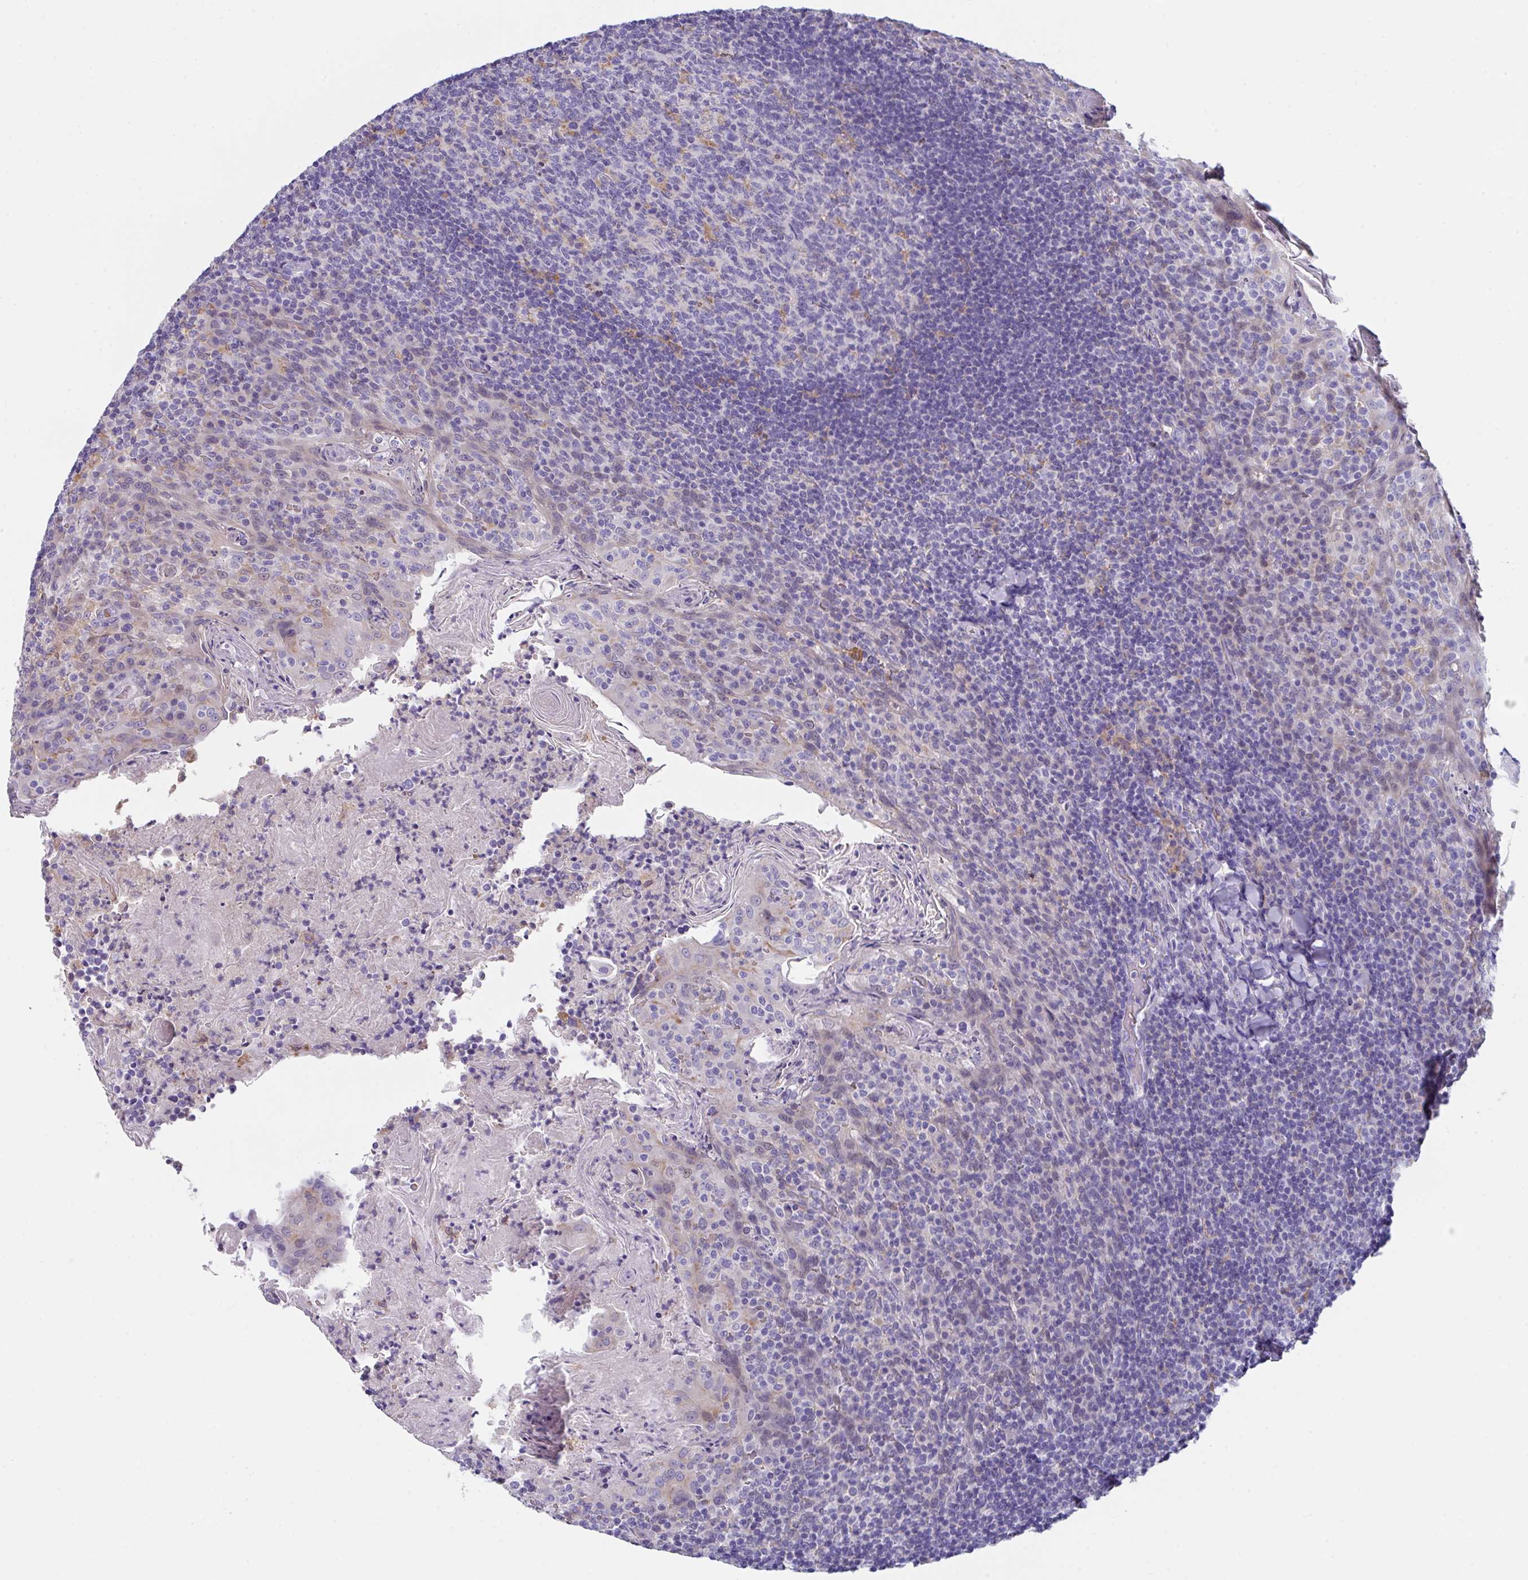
{"staining": {"intensity": "weak", "quantity": "<25%", "location": "cytoplasmic/membranous"}, "tissue": "tonsil", "cell_type": "Germinal center cells", "image_type": "normal", "snomed": [{"axis": "morphology", "description": "Normal tissue, NOS"}, {"axis": "topography", "description": "Tonsil"}], "caption": "A high-resolution photomicrograph shows immunohistochemistry staining of benign tonsil, which exhibits no significant positivity in germinal center cells. (DAB (3,3'-diaminobenzidine) immunohistochemistry with hematoxylin counter stain).", "gene": "TFAP2C", "patient": {"sex": "female", "age": 10}}